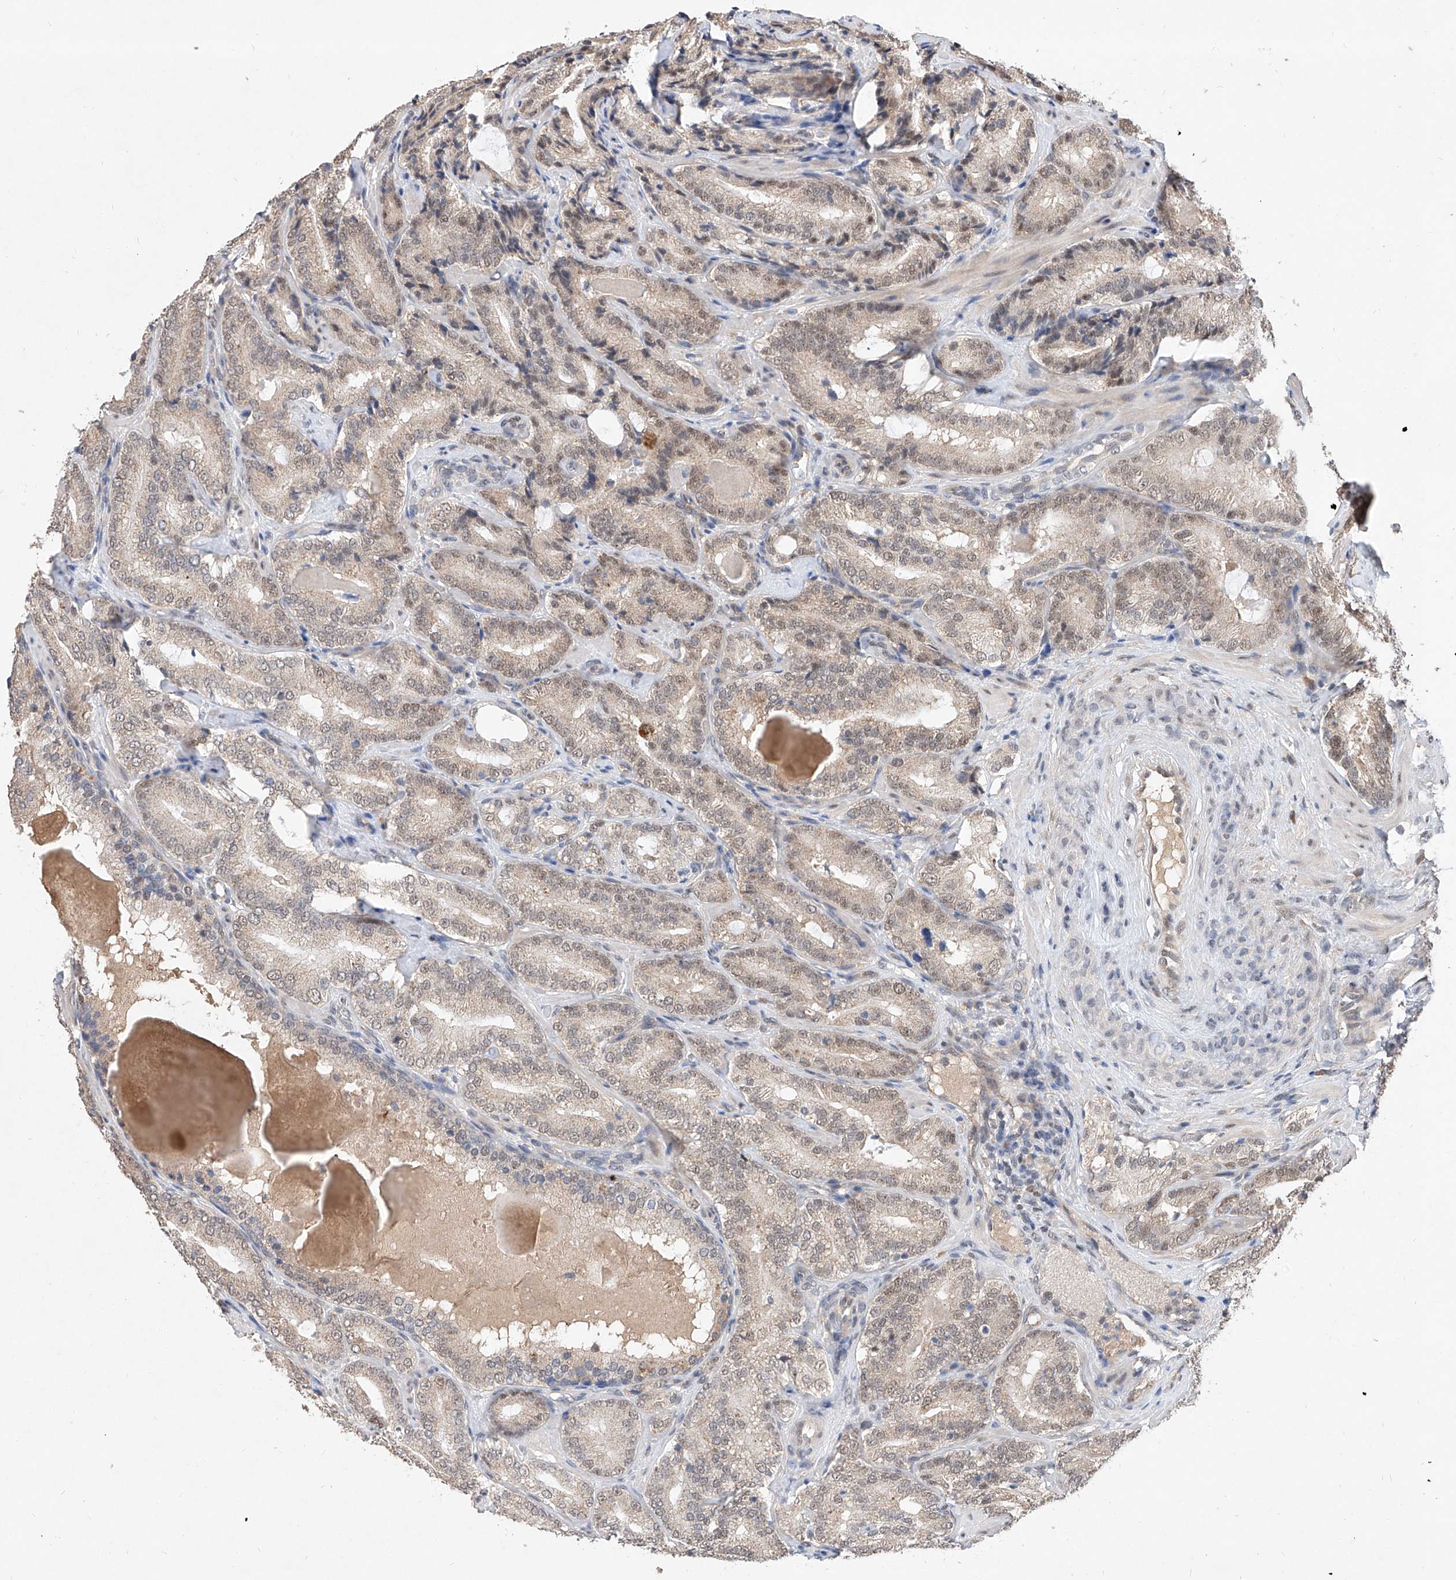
{"staining": {"intensity": "weak", "quantity": "25%-75%", "location": "cytoplasmic/membranous,nuclear"}, "tissue": "prostate cancer", "cell_type": "Tumor cells", "image_type": "cancer", "snomed": [{"axis": "morphology", "description": "Adenocarcinoma, High grade"}, {"axis": "topography", "description": "Prostate"}], "caption": "Human prostate cancer (adenocarcinoma (high-grade)) stained for a protein (brown) reveals weak cytoplasmic/membranous and nuclear positive staining in approximately 25%-75% of tumor cells.", "gene": "CARMIL3", "patient": {"sex": "male", "age": 57}}